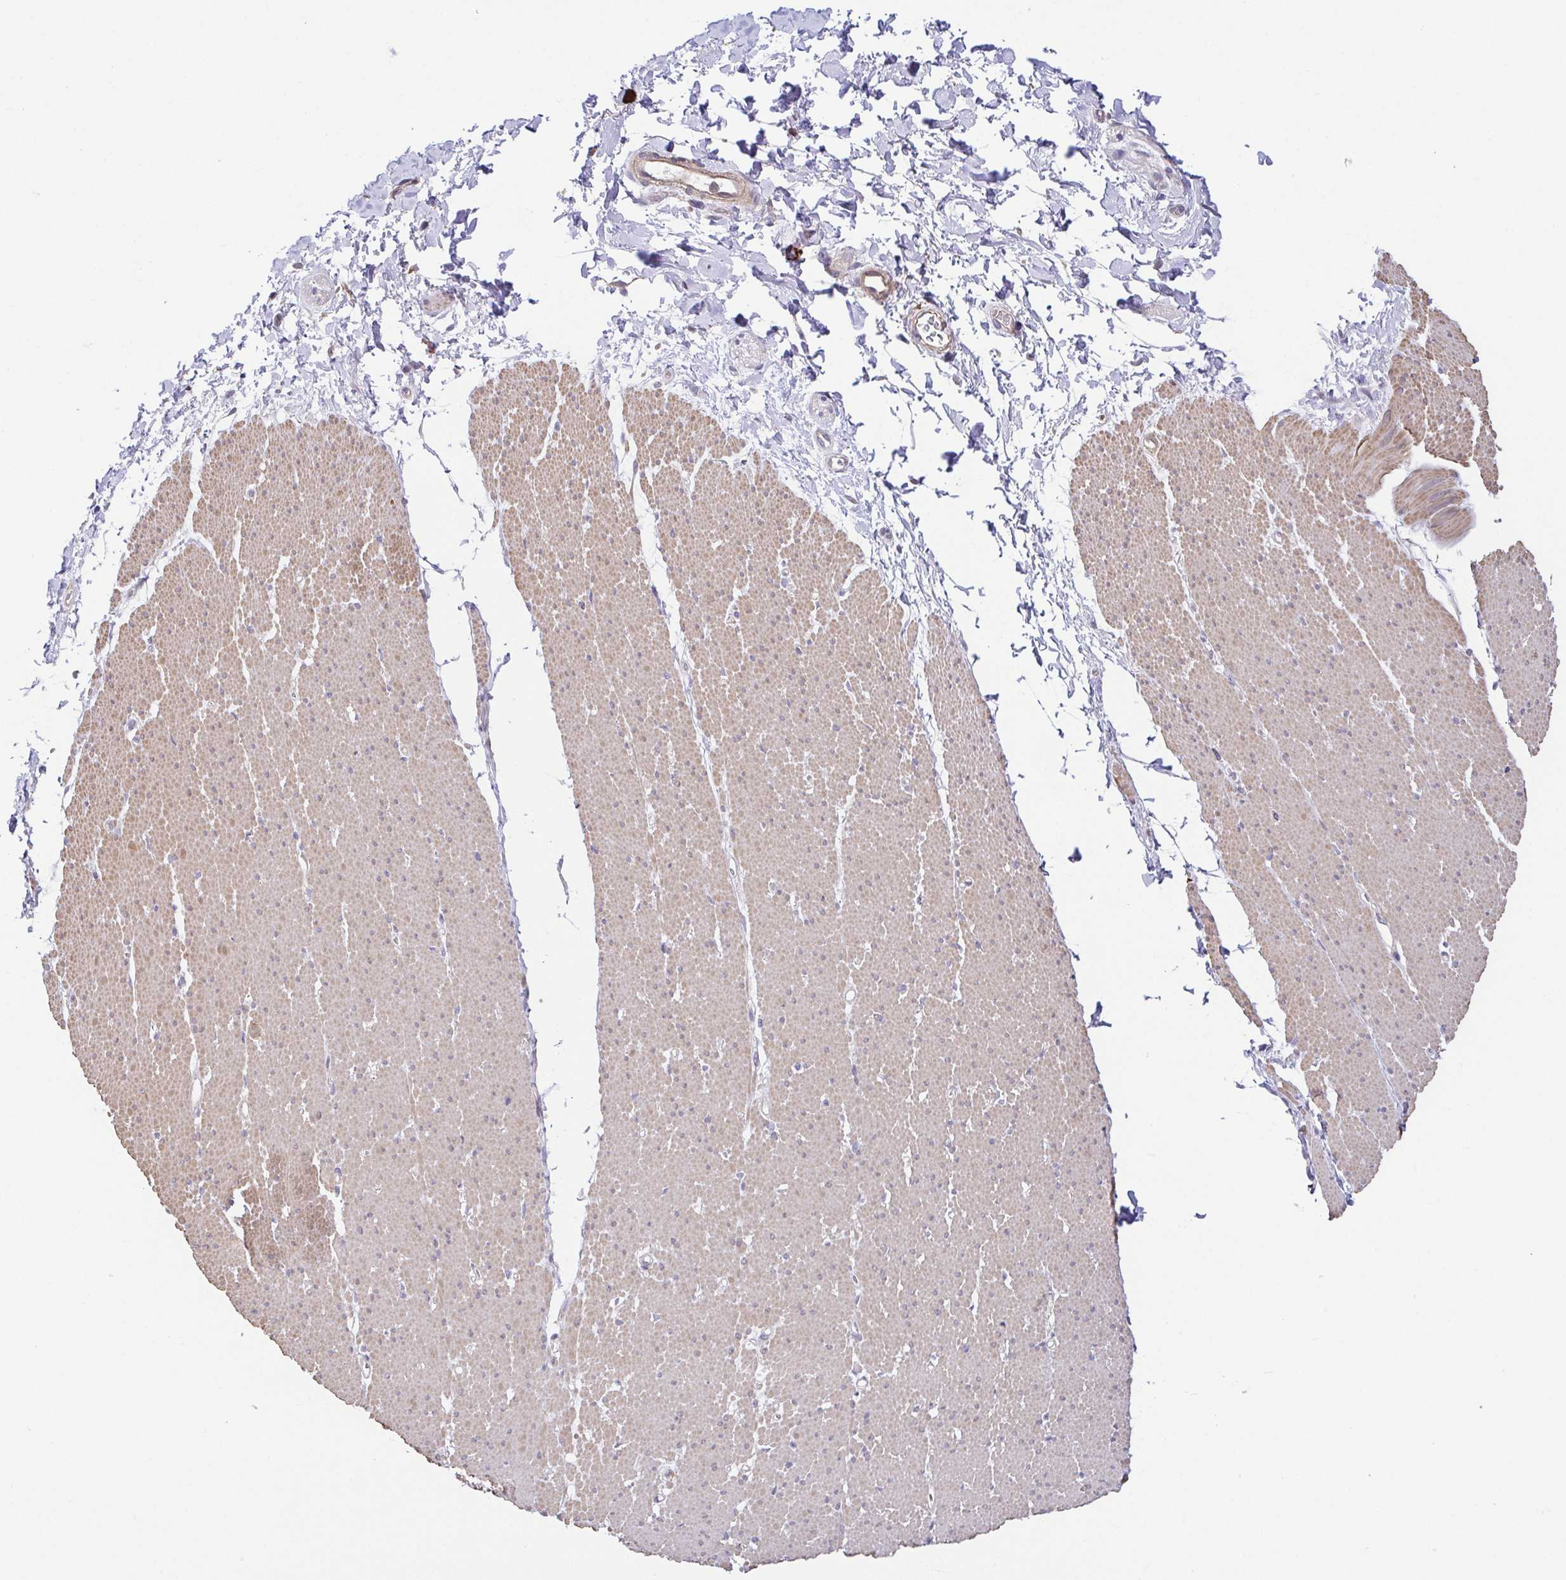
{"staining": {"intensity": "weak", "quantity": "25%-75%", "location": "cytoplasmic/membranous"}, "tissue": "smooth muscle", "cell_type": "Smooth muscle cells", "image_type": "normal", "snomed": [{"axis": "morphology", "description": "Normal tissue, NOS"}, {"axis": "topography", "description": "Smooth muscle"}, {"axis": "topography", "description": "Rectum"}], "caption": "Immunohistochemical staining of normal human smooth muscle reveals 25%-75% levels of weak cytoplasmic/membranous protein staining in about 25%-75% of smooth muscle cells. The protein of interest is shown in brown color, while the nuclei are stained blue.", "gene": "PREPL", "patient": {"sex": "male", "age": 53}}